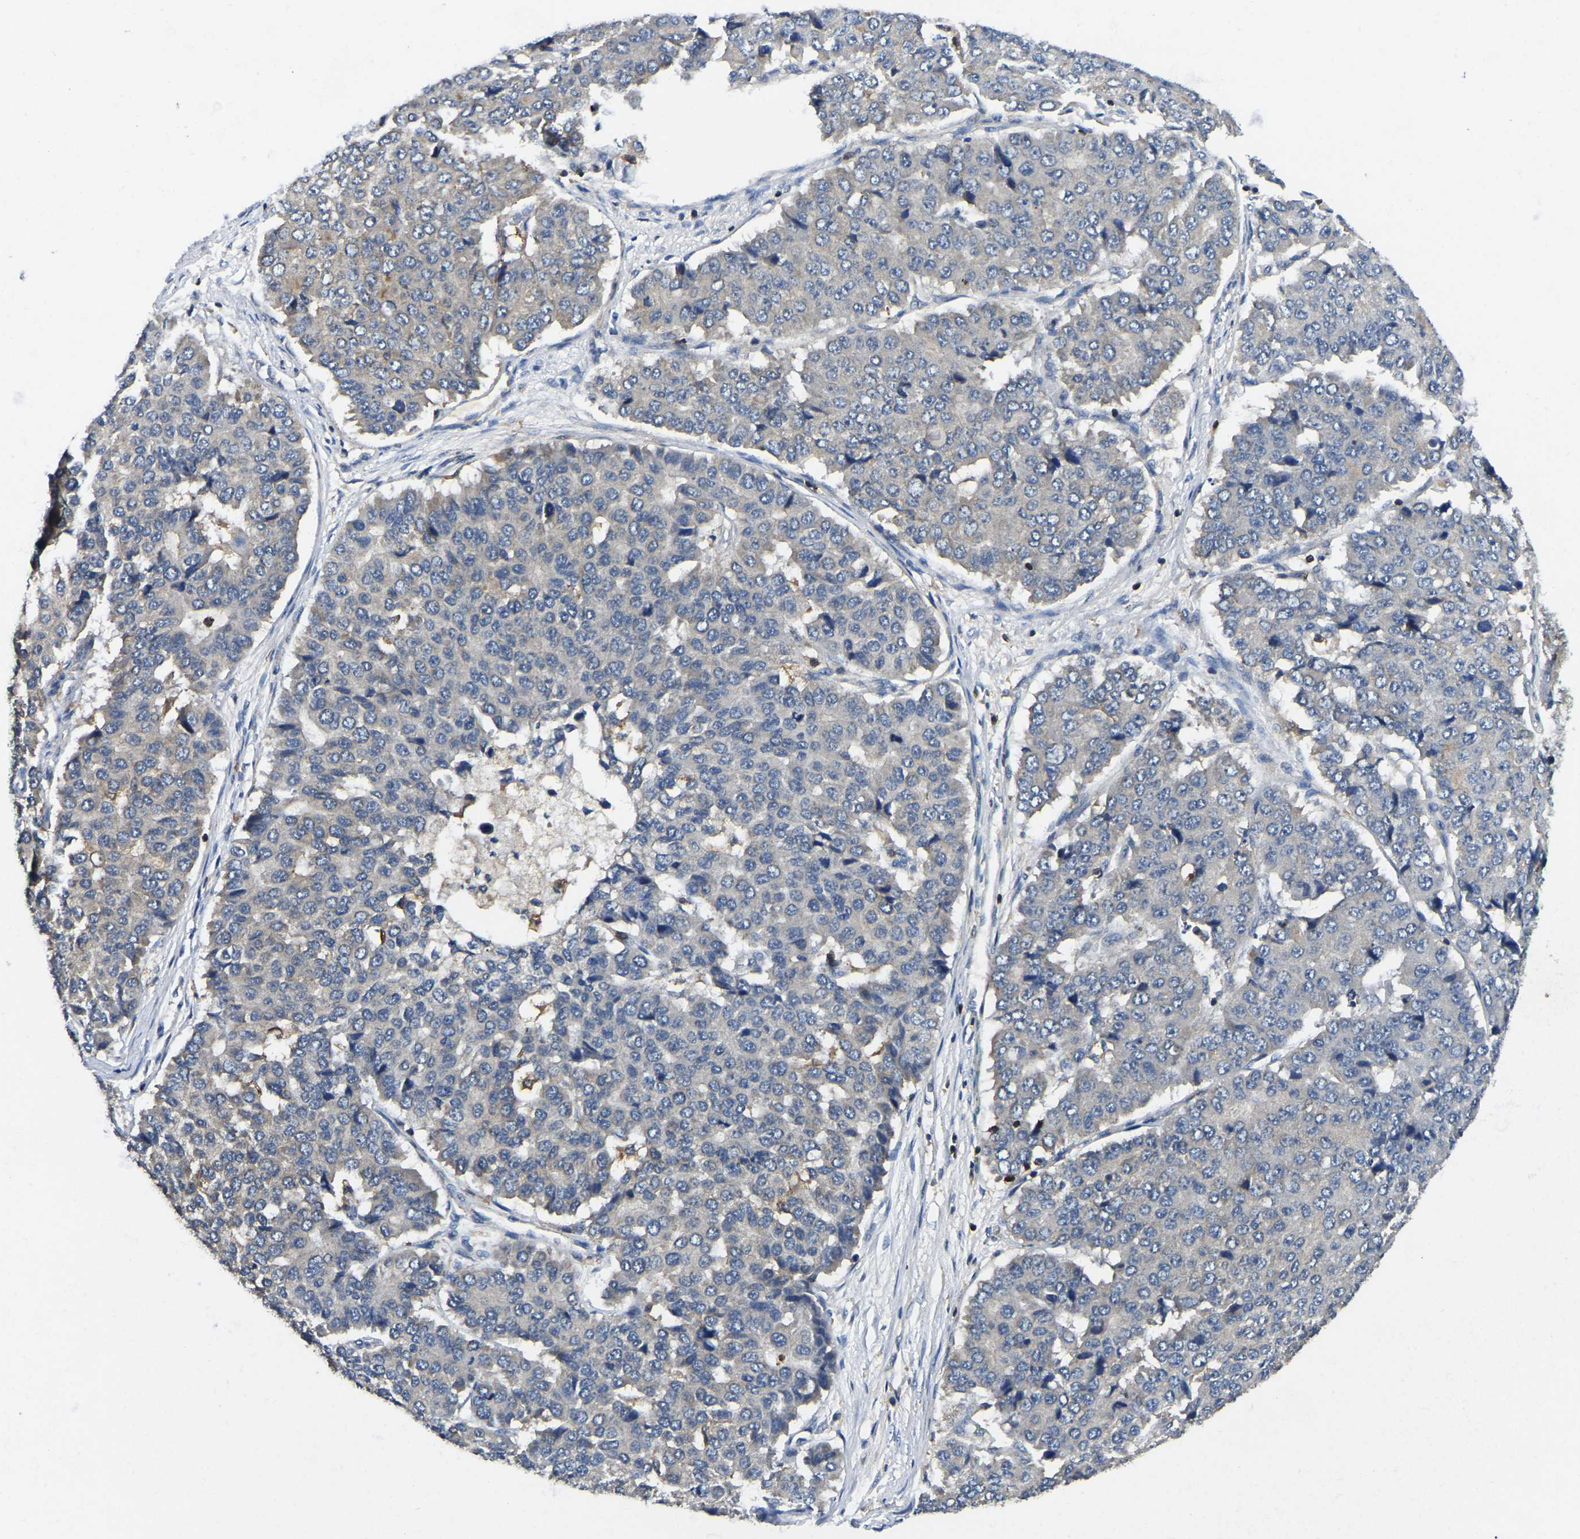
{"staining": {"intensity": "weak", "quantity": "<25%", "location": "cytoplasmic/membranous"}, "tissue": "pancreatic cancer", "cell_type": "Tumor cells", "image_type": "cancer", "snomed": [{"axis": "morphology", "description": "Adenocarcinoma, NOS"}, {"axis": "topography", "description": "Pancreas"}], "caption": "Immunohistochemistry micrograph of pancreatic cancer (adenocarcinoma) stained for a protein (brown), which demonstrates no expression in tumor cells. The staining was performed using DAB to visualize the protein expression in brown, while the nuclei were stained in blue with hematoxylin (Magnification: 20x).", "gene": "SMPD2", "patient": {"sex": "male", "age": 50}}